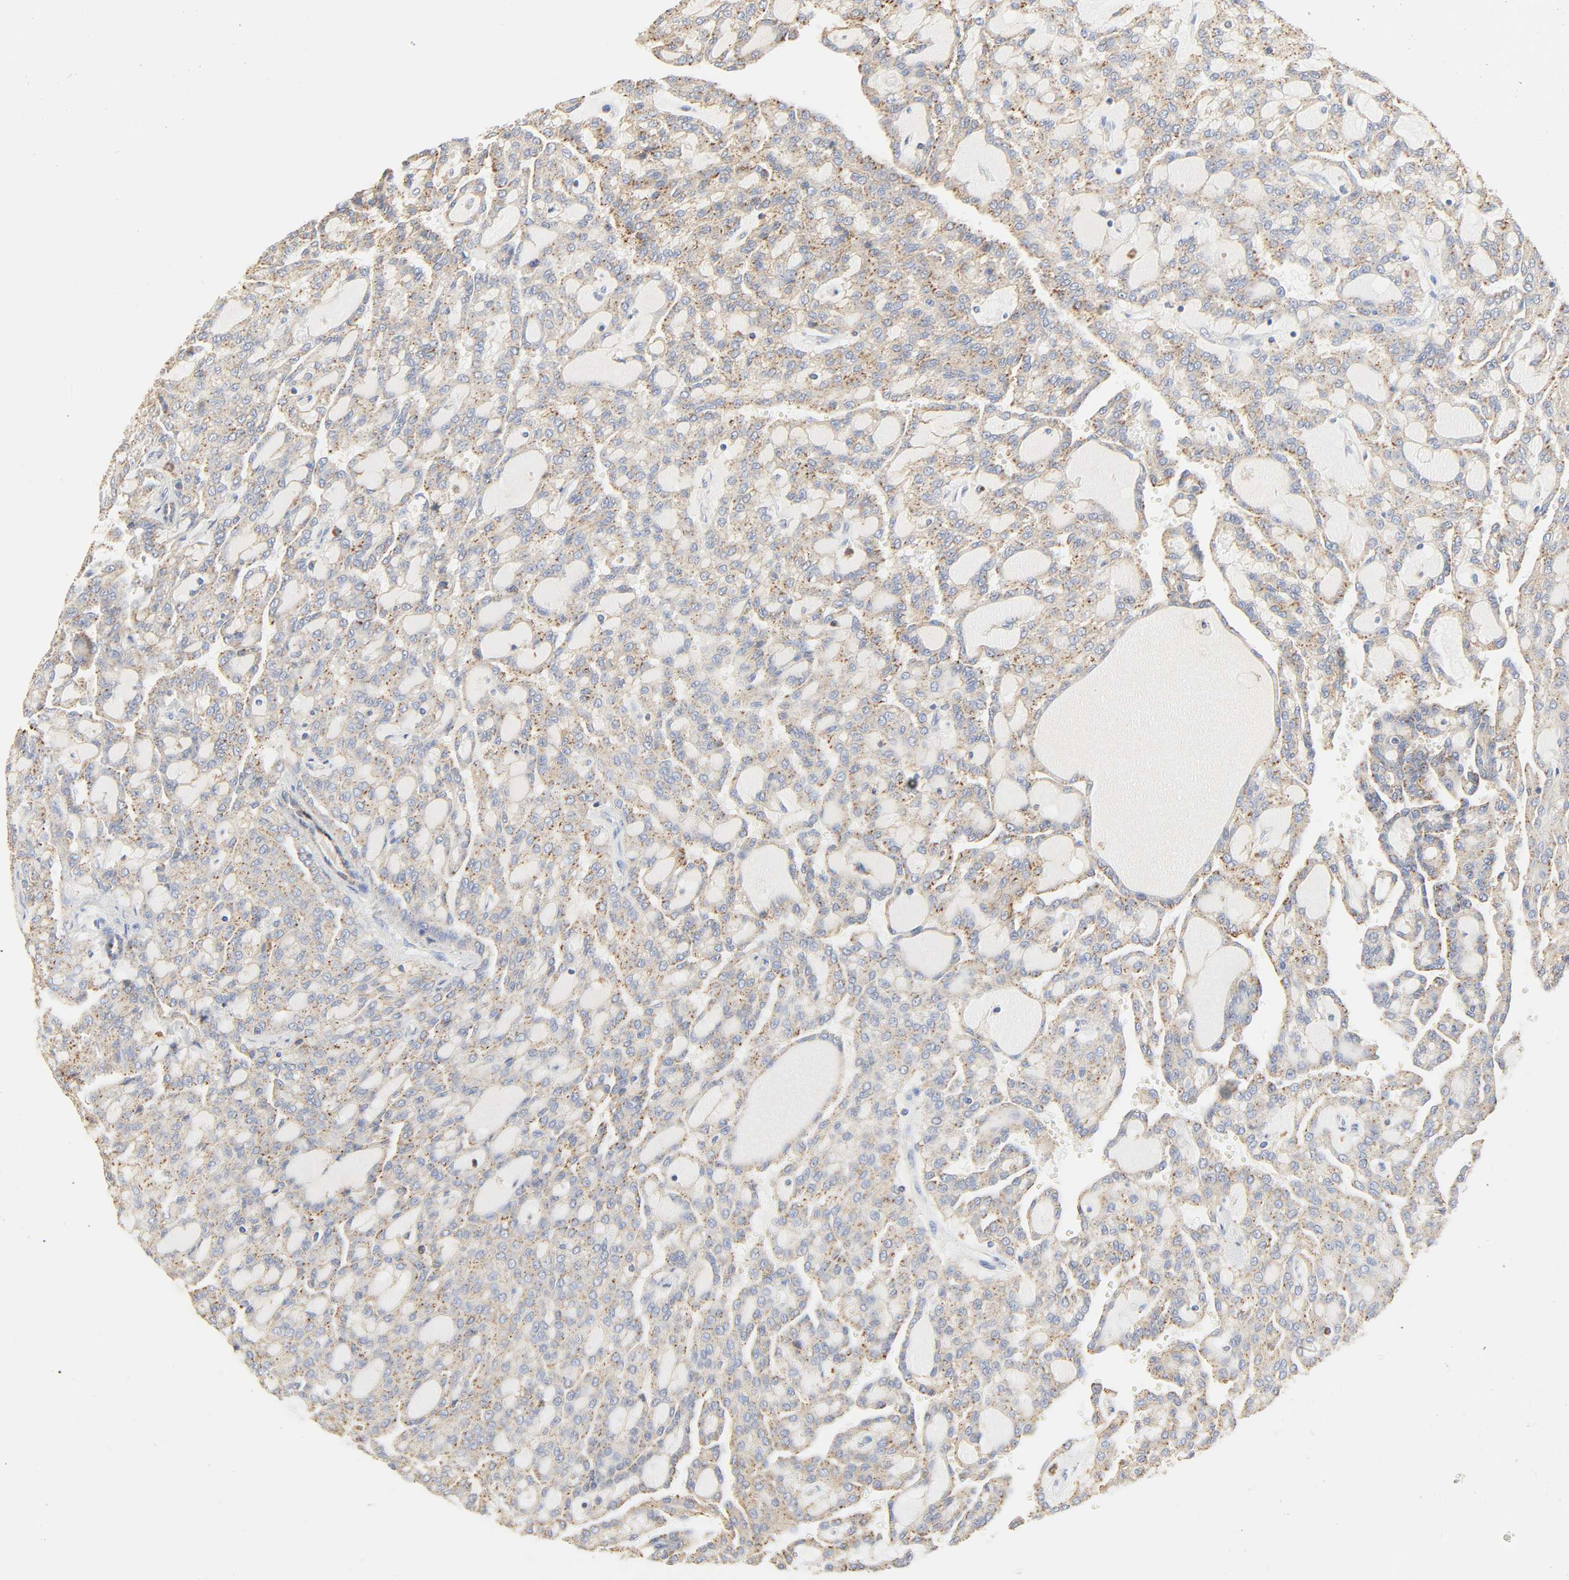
{"staining": {"intensity": "moderate", "quantity": "25%-75%", "location": "cytoplasmic/membranous"}, "tissue": "renal cancer", "cell_type": "Tumor cells", "image_type": "cancer", "snomed": [{"axis": "morphology", "description": "Adenocarcinoma, NOS"}, {"axis": "topography", "description": "Kidney"}], "caption": "Adenocarcinoma (renal) stained with a brown dye reveals moderate cytoplasmic/membranous positive staining in approximately 25%-75% of tumor cells.", "gene": "CAMK2A", "patient": {"sex": "male", "age": 63}}